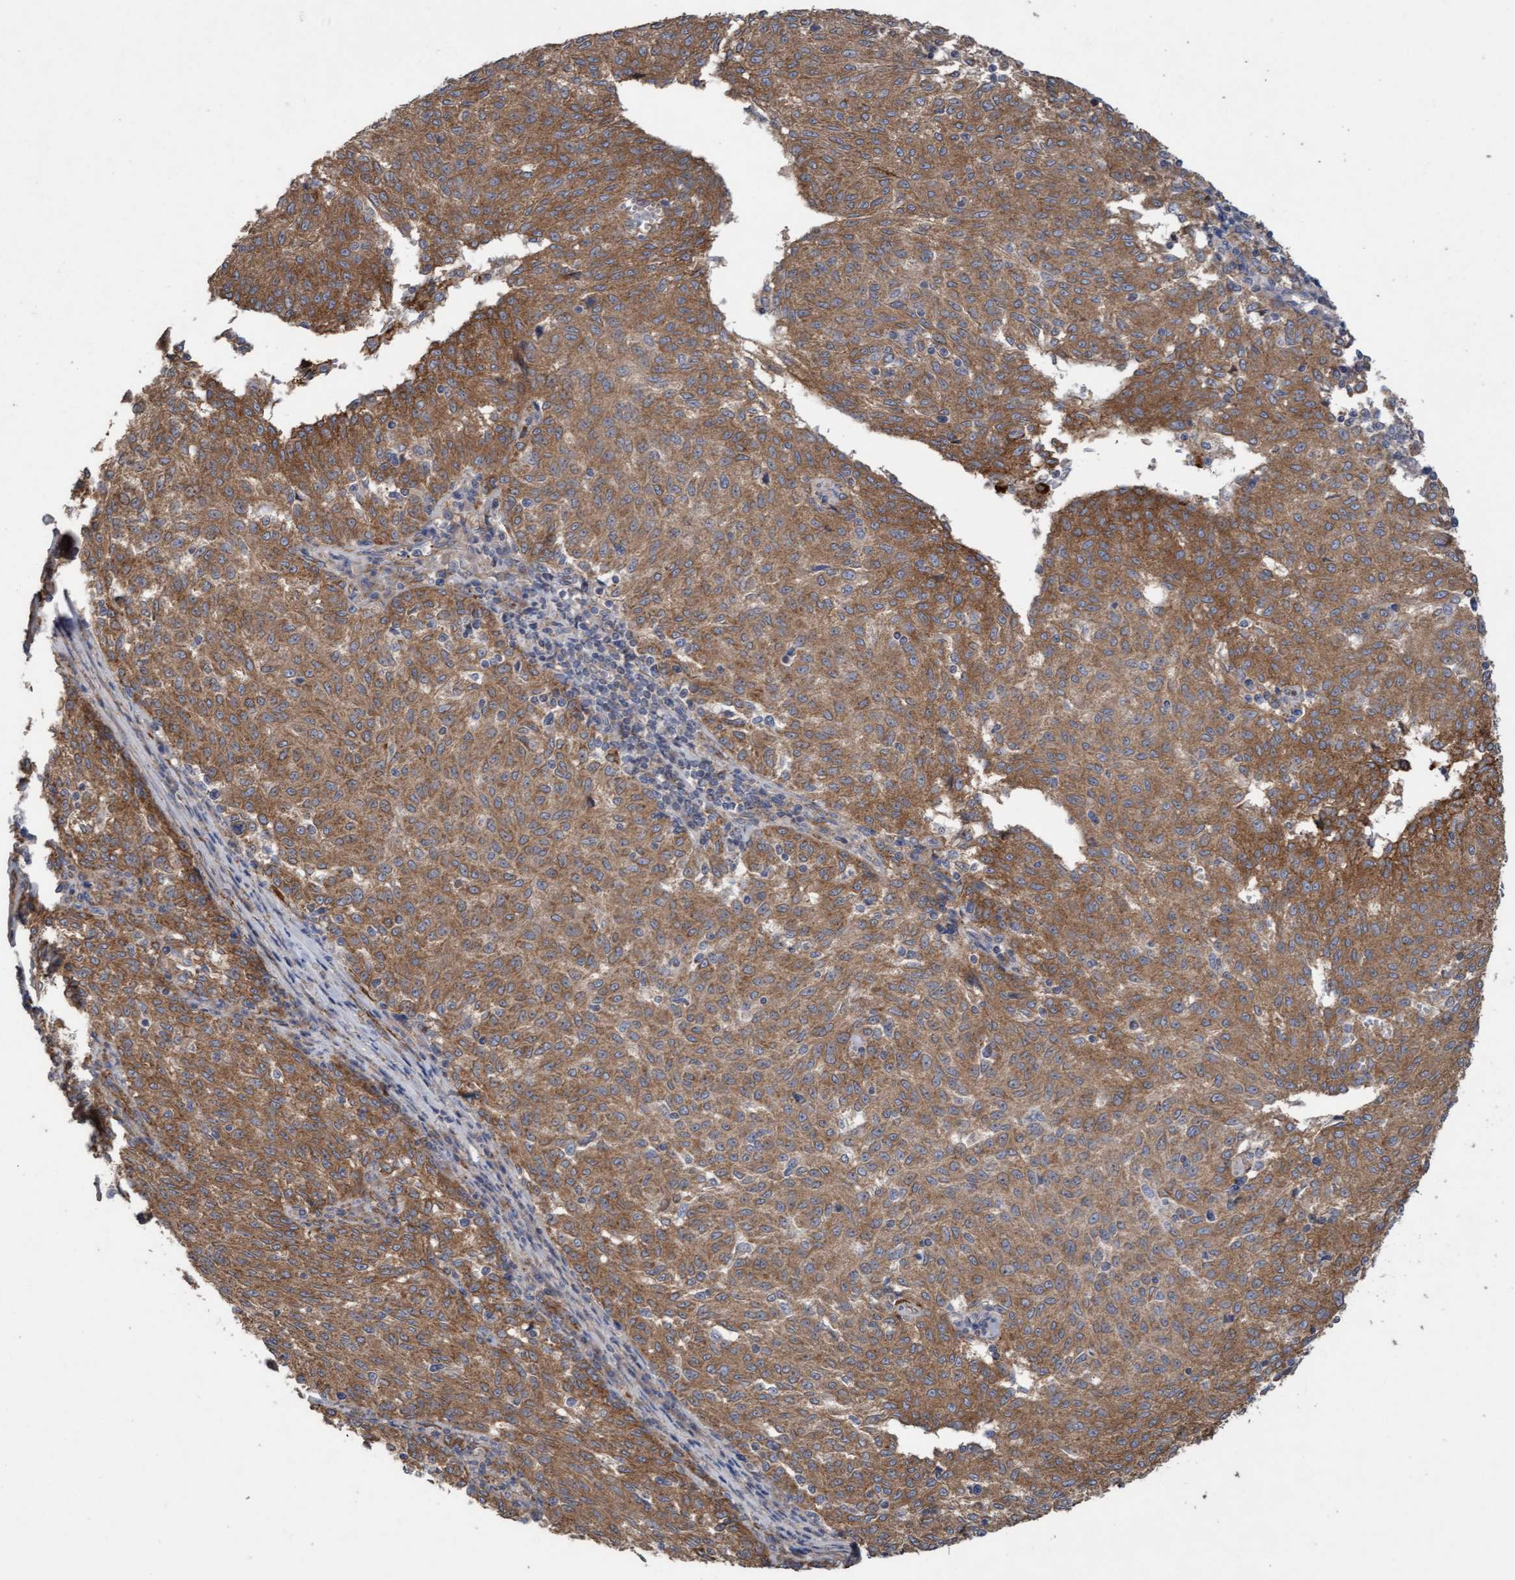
{"staining": {"intensity": "moderate", "quantity": ">75%", "location": "cytoplasmic/membranous"}, "tissue": "melanoma", "cell_type": "Tumor cells", "image_type": "cancer", "snomed": [{"axis": "morphology", "description": "Malignant melanoma, NOS"}, {"axis": "topography", "description": "Skin"}], "caption": "A histopathology image of melanoma stained for a protein shows moderate cytoplasmic/membranous brown staining in tumor cells.", "gene": "DDHD2", "patient": {"sex": "female", "age": 72}}